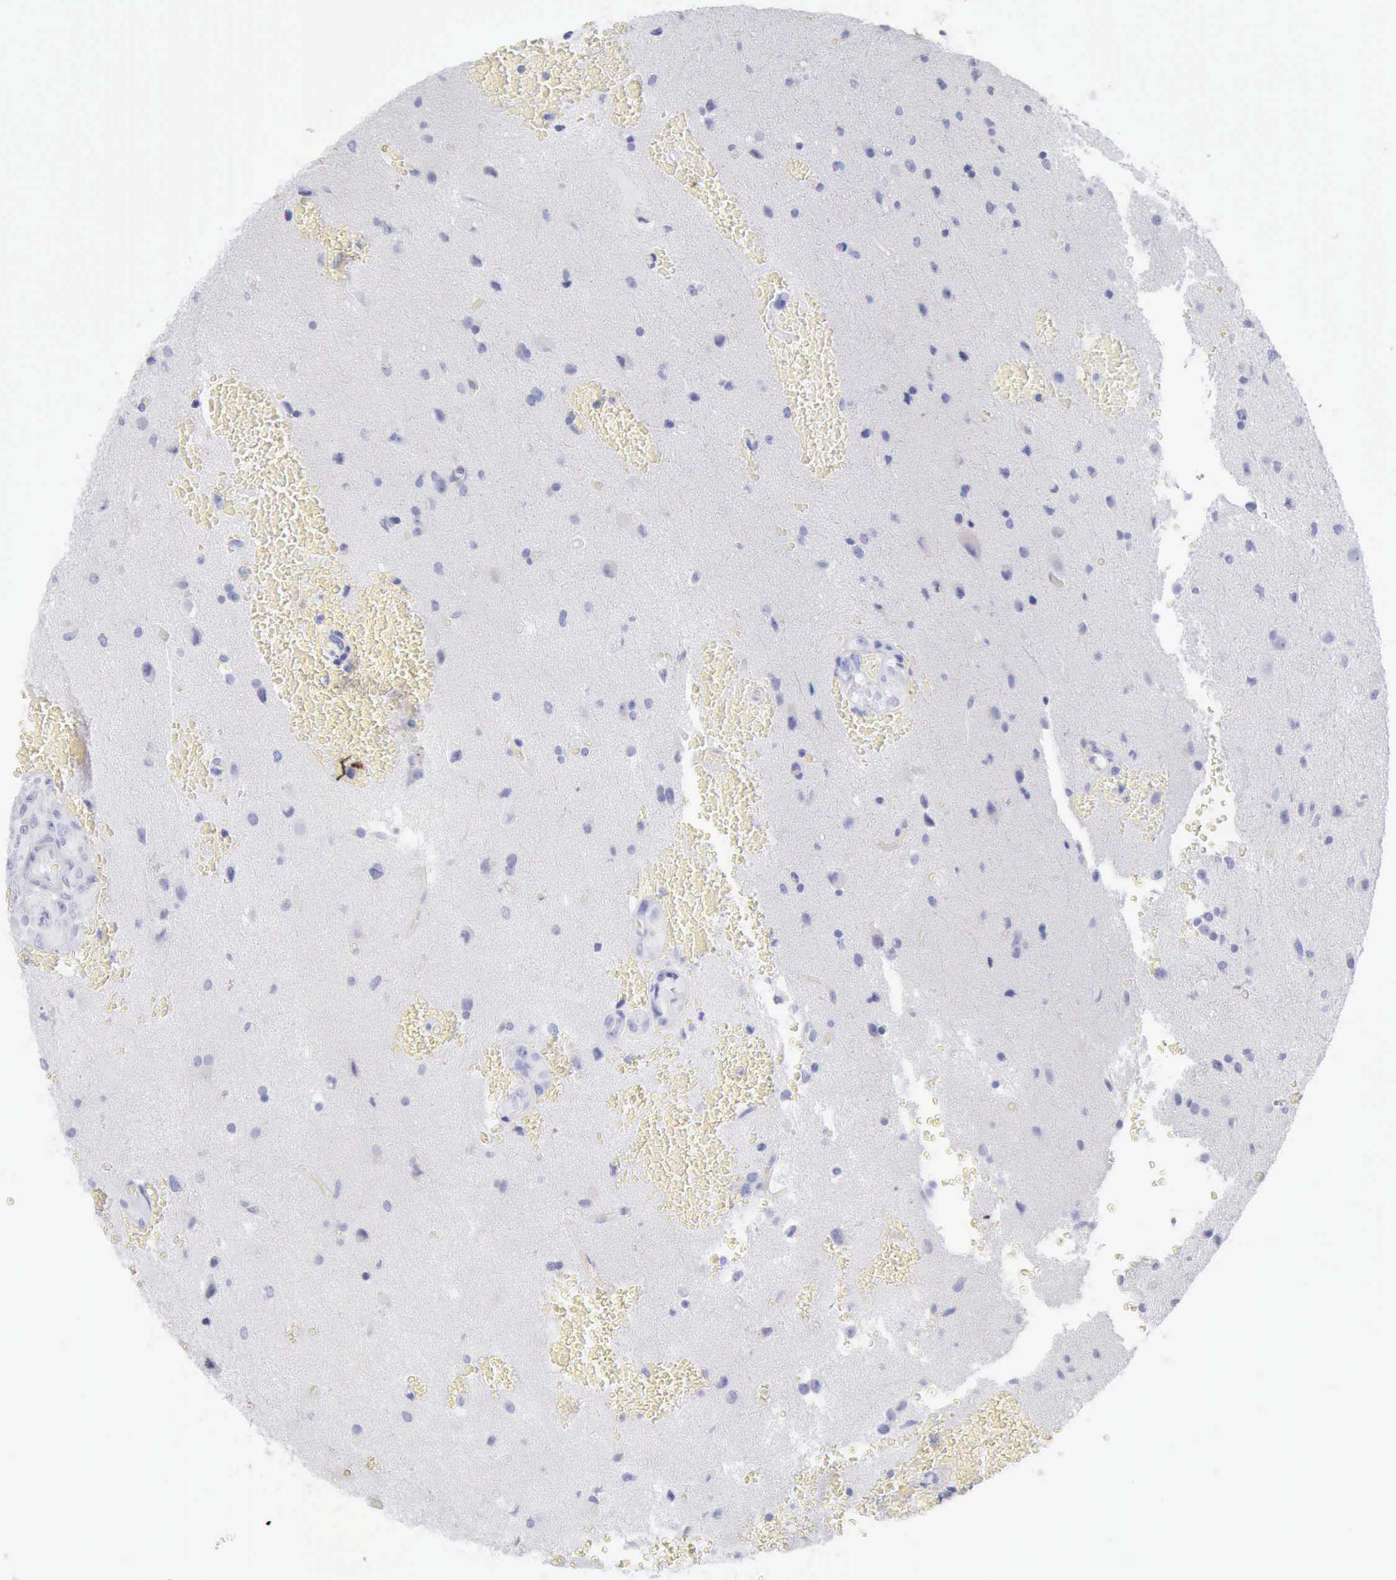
{"staining": {"intensity": "negative", "quantity": "none", "location": "none"}, "tissue": "glioma", "cell_type": "Tumor cells", "image_type": "cancer", "snomed": [{"axis": "morphology", "description": "Glioma, malignant, High grade"}, {"axis": "topography", "description": "Brain"}], "caption": "A micrograph of human high-grade glioma (malignant) is negative for staining in tumor cells.", "gene": "KRT5", "patient": {"sex": "male", "age": 48}}